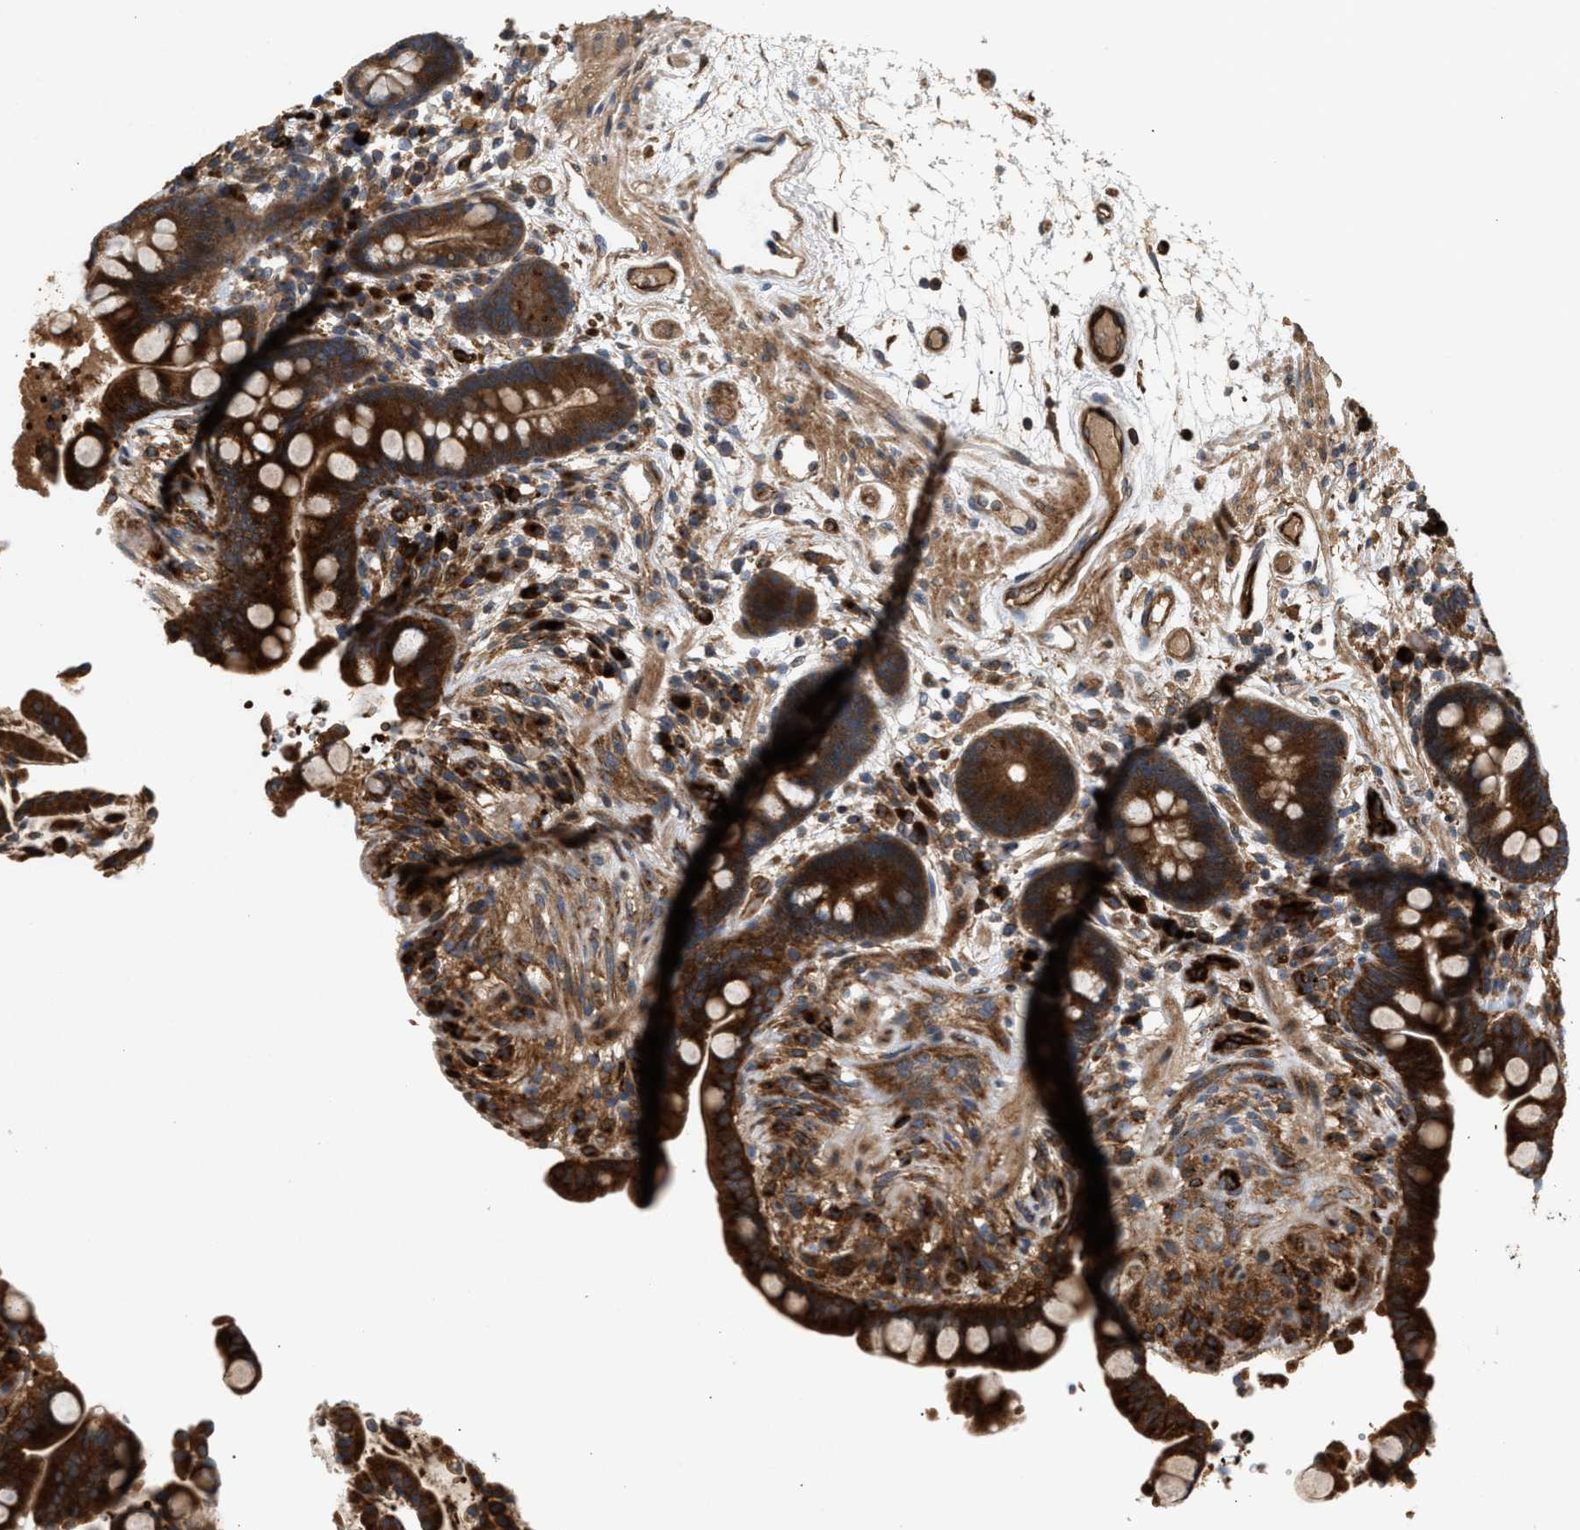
{"staining": {"intensity": "moderate", "quantity": ">75%", "location": "cytoplasmic/membranous"}, "tissue": "colon", "cell_type": "Endothelial cells", "image_type": "normal", "snomed": [{"axis": "morphology", "description": "Normal tissue, NOS"}, {"axis": "topography", "description": "Colon"}], "caption": "Colon stained with immunohistochemistry displays moderate cytoplasmic/membranous expression in approximately >75% of endothelial cells.", "gene": "GCC1", "patient": {"sex": "male", "age": 73}}